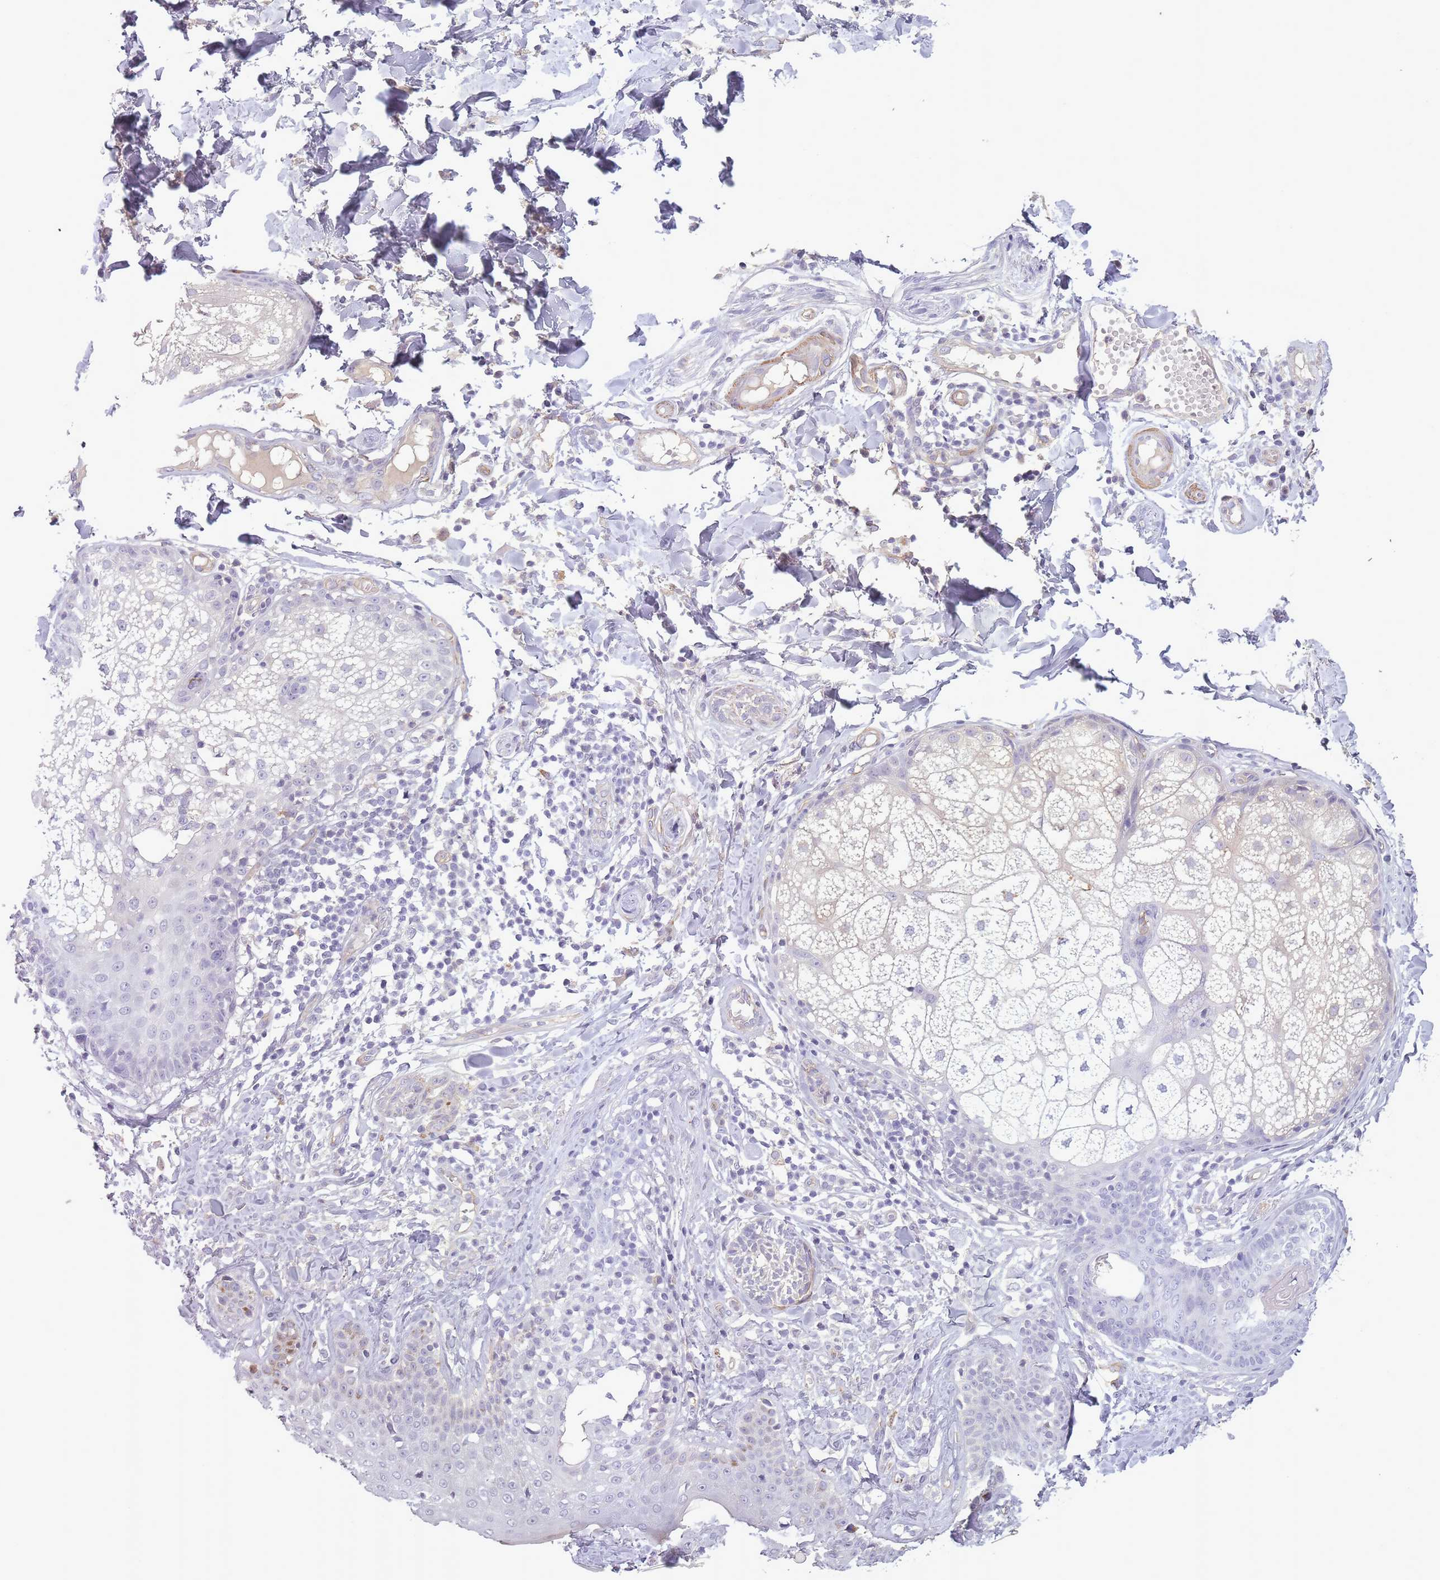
{"staining": {"intensity": "negative", "quantity": "none", "location": "none"}, "tissue": "skin cancer", "cell_type": "Tumor cells", "image_type": "cancer", "snomed": [{"axis": "morphology", "description": "Basal cell carcinoma"}, {"axis": "topography", "description": "Skin"}], "caption": "Immunohistochemistry (IHC) of human skin basal cell carcinoma reveals no staining in tumor cells.", "gene": "SLC8A2", "patient": {"sex": "male", "age": 73}}